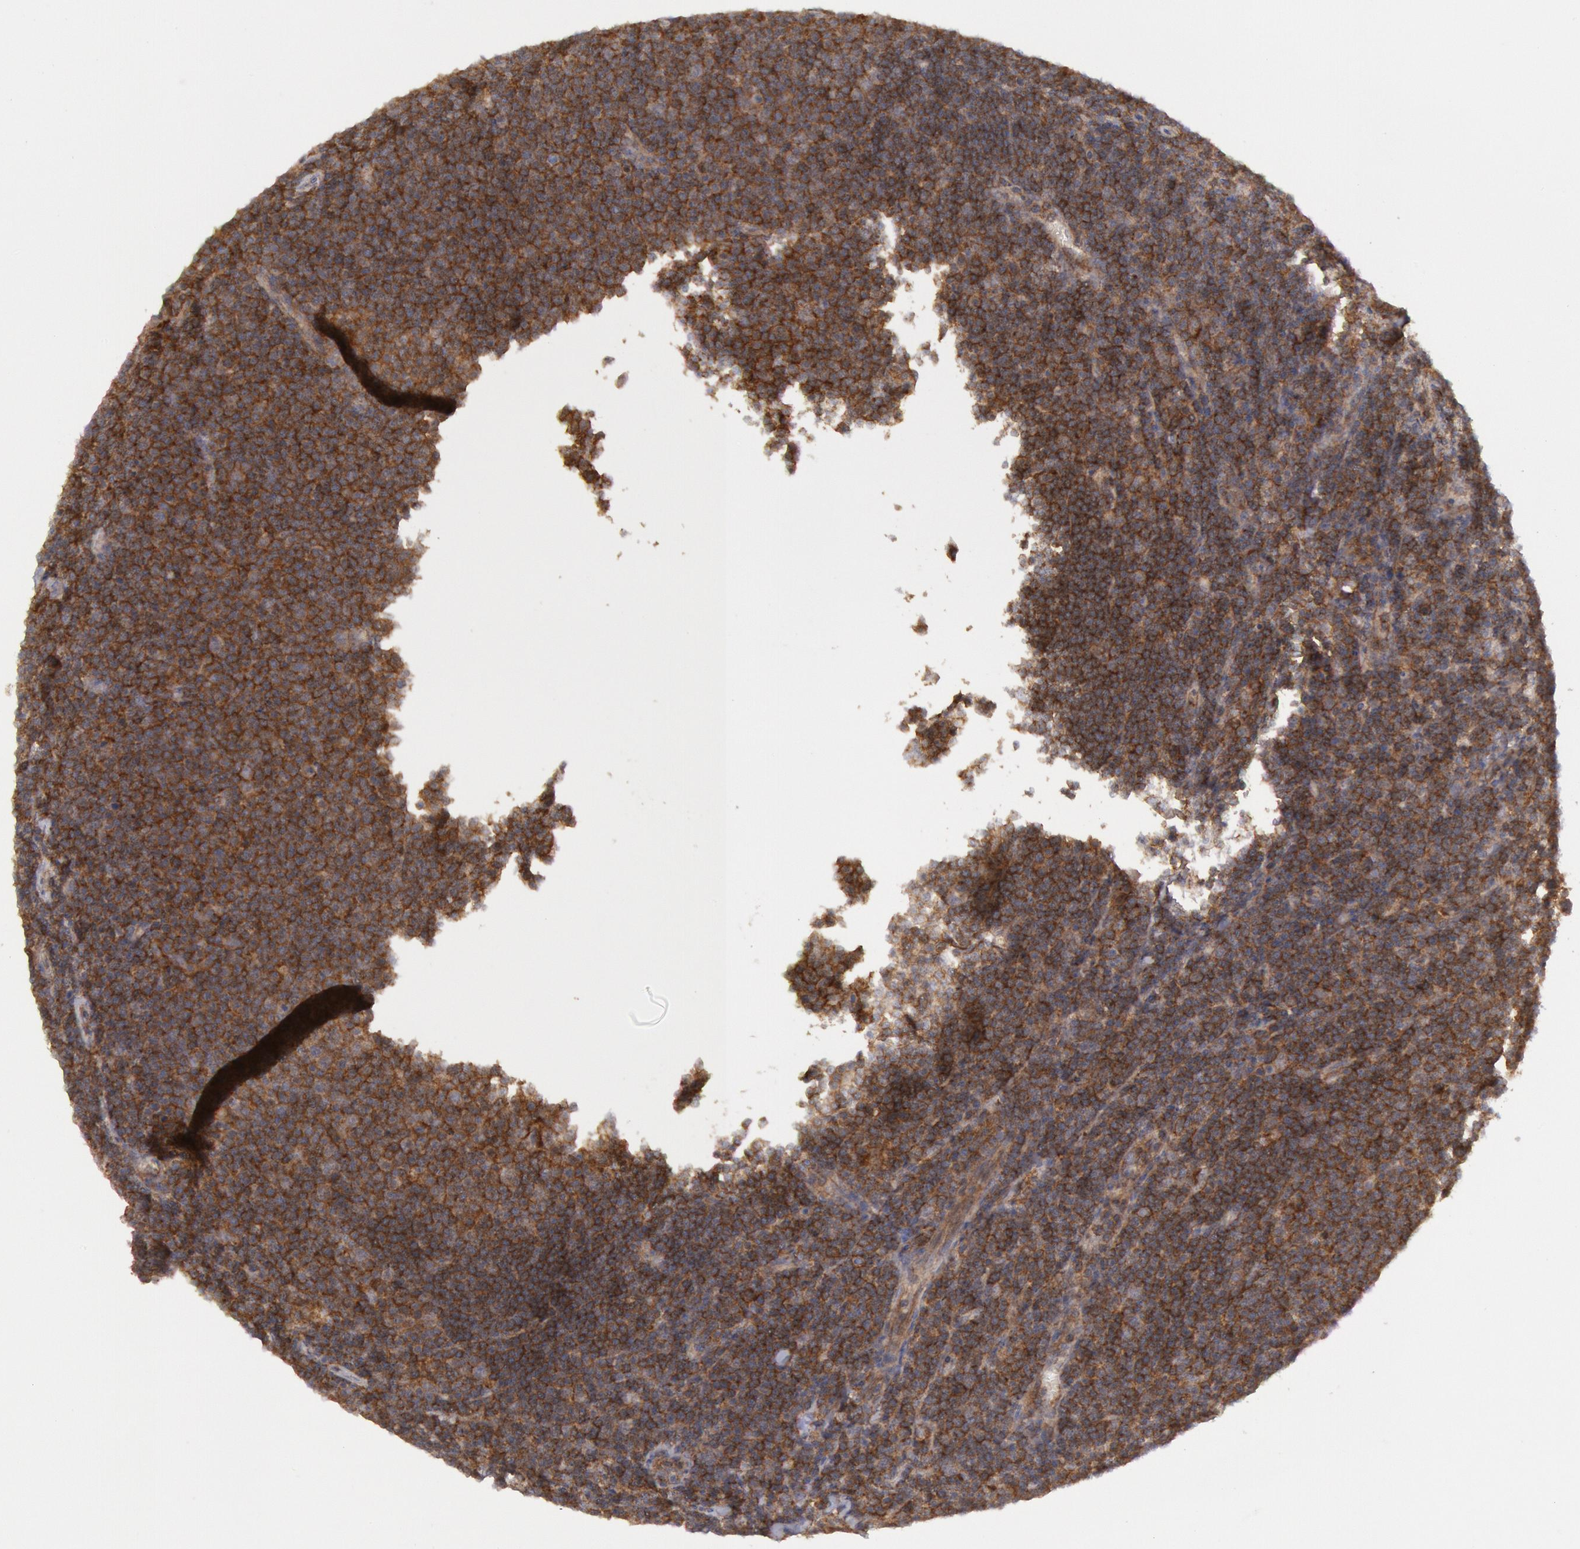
{"staining": {"intensity": "strong", "quantity": ">75%", "location": "cytoplasmic/membranous"}, "tissue": "lymphoma", "cell_type": "Tumor cells", "image_type": "cancer", "snomed": [{"axis": "morphology", "description": "Malignant lymphoma, non-Hodgkin's type, Low grade"}, {"axis": "topography", "description": "Lymph node"}], "caption": "Immunohistochemical staining of human low-grade malignant lymphoma, non-Hodgkin's type demonstrates high levels of strong cytoplasmic/membranous positivity in about >75% of tumor cells. The staining is performed using DAB brown chromogen to label protein expression. The nuclei are counter-stained blue using hematoxylin.", "gene": "STX4", "patient": {"sex": "male", "age": 74}}